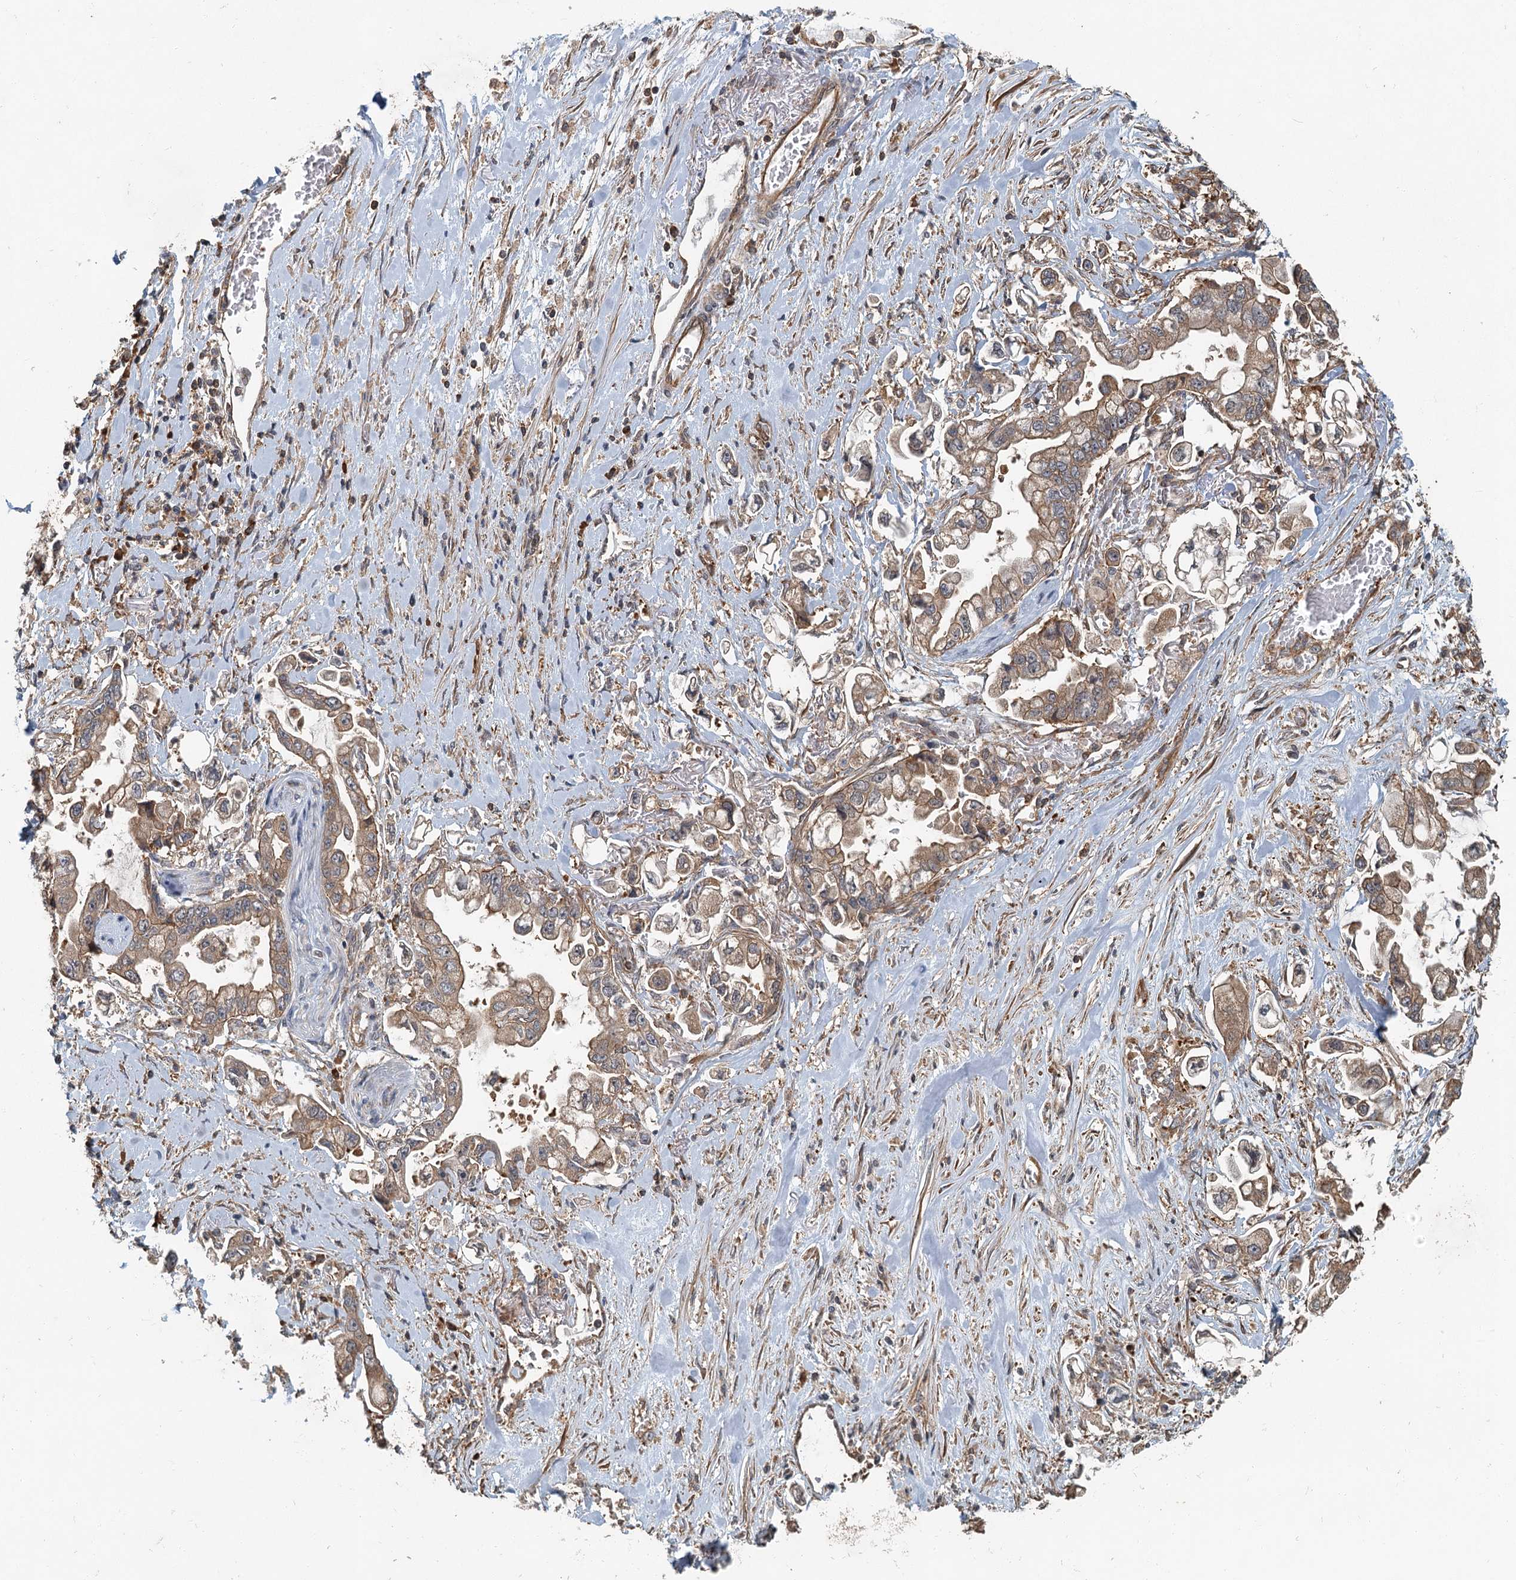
{"staining": {"intensity": "moderate", "quantity": ">75%", "location": "cytoplasmic/membranous"}, "tissue": "stomach cancer", "cell_type": "Tumor cells", "image_type": "cancer", "snomed": [{"axis": "morphology", "description": "Adenocarcinoma, NOS"}, {"axis": "topography", "description": "Stomach"}], "caption": "Immunohistochemical staining of human stomach cancer displays medium levels of moderate cytoplasmic/membranous protein positivity in approximately >75% of tumor cells. (DAB IHC, brown staining for protein, blue staining for nuclei).", "gene": "ZNF527", "patient": {"sex": "male", "age": 62}}